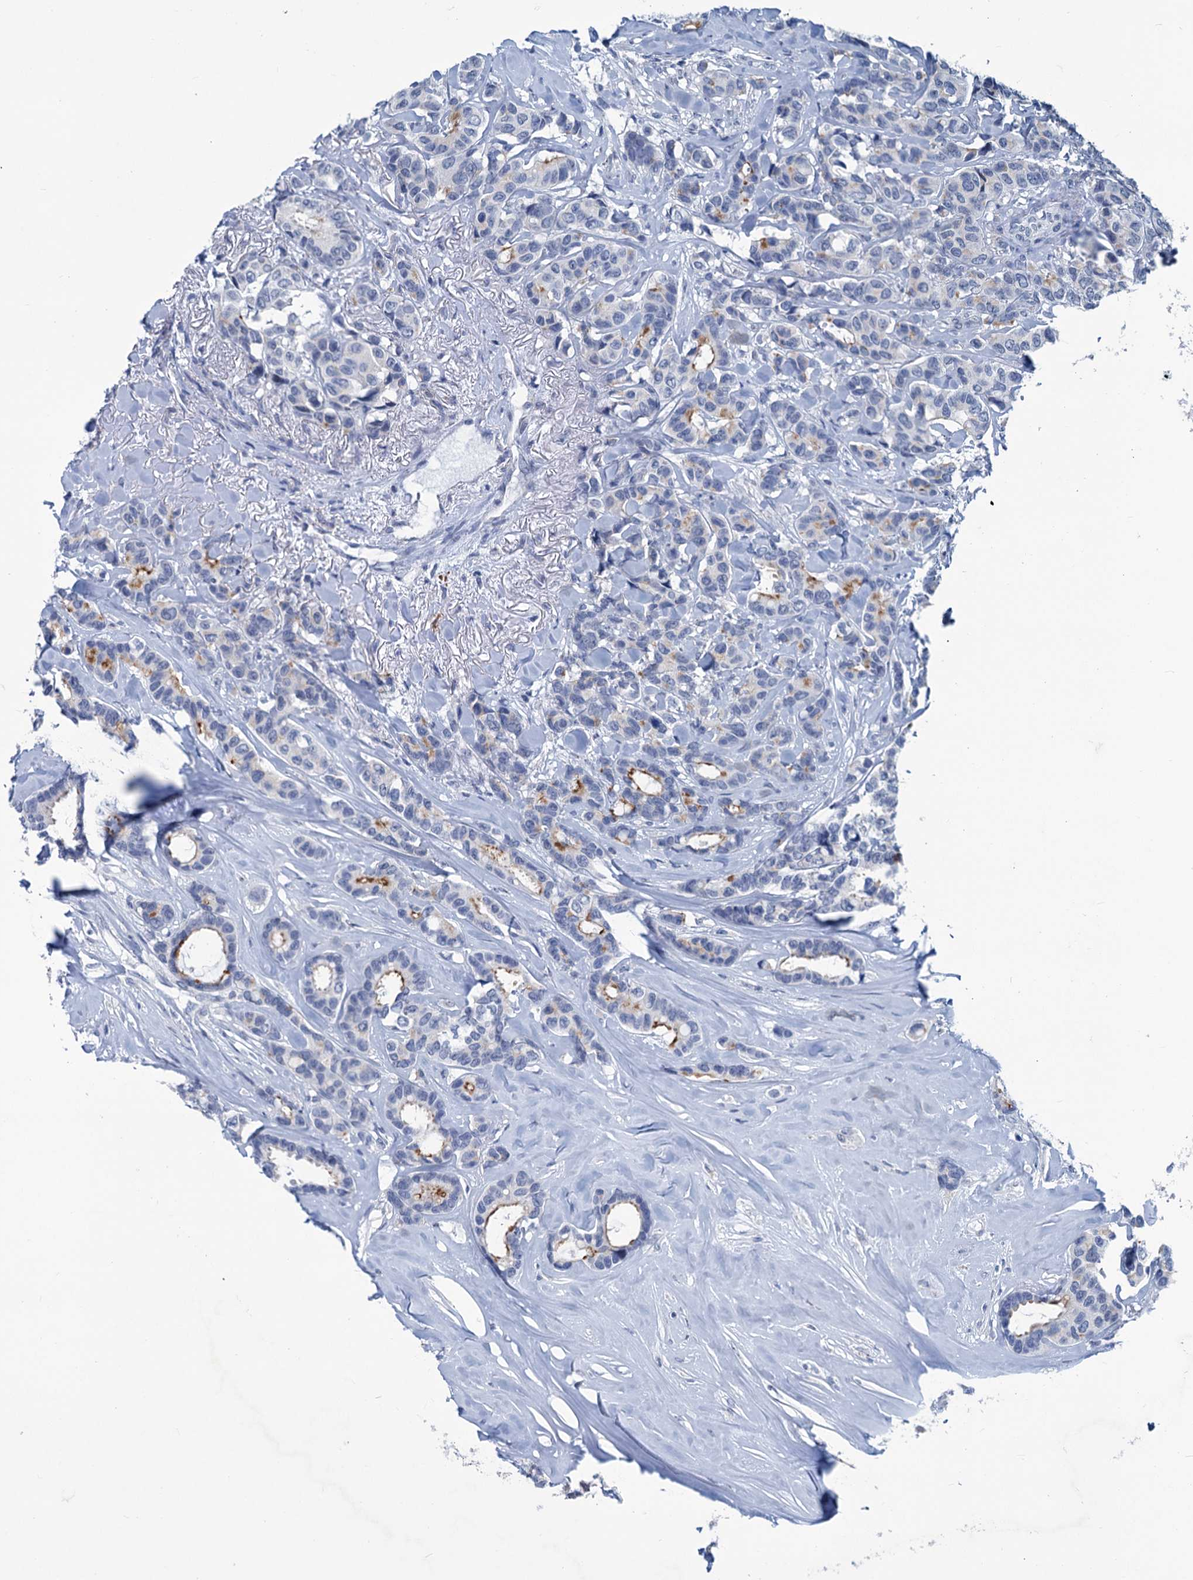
{"staining": {"intensity": "moderate", "quantity": "<25%", "location": "cytoplasmic/membranous"}, "tissue": "breast cancer", "cell_type": "Tumor cells", "image_type": "cancer", "snomed": [{"axis": "morphology", "description": "Duct carcinoma"}, {"axis": "topography", "description": "Breast"}], "caption": "High-magnification brightfield microscopy of breast infiltrating ductal carcinoma stained with DAB (3,3'-diaminobenzidine) (brown) and counterstained with hematoxylin (blue). tumor cells exhibit moderate cytoplasmic/membranous expression is identified in approximately<25% of cells.", "gene": "NEU3", "patient": {"sex": "female", "age": 87}}